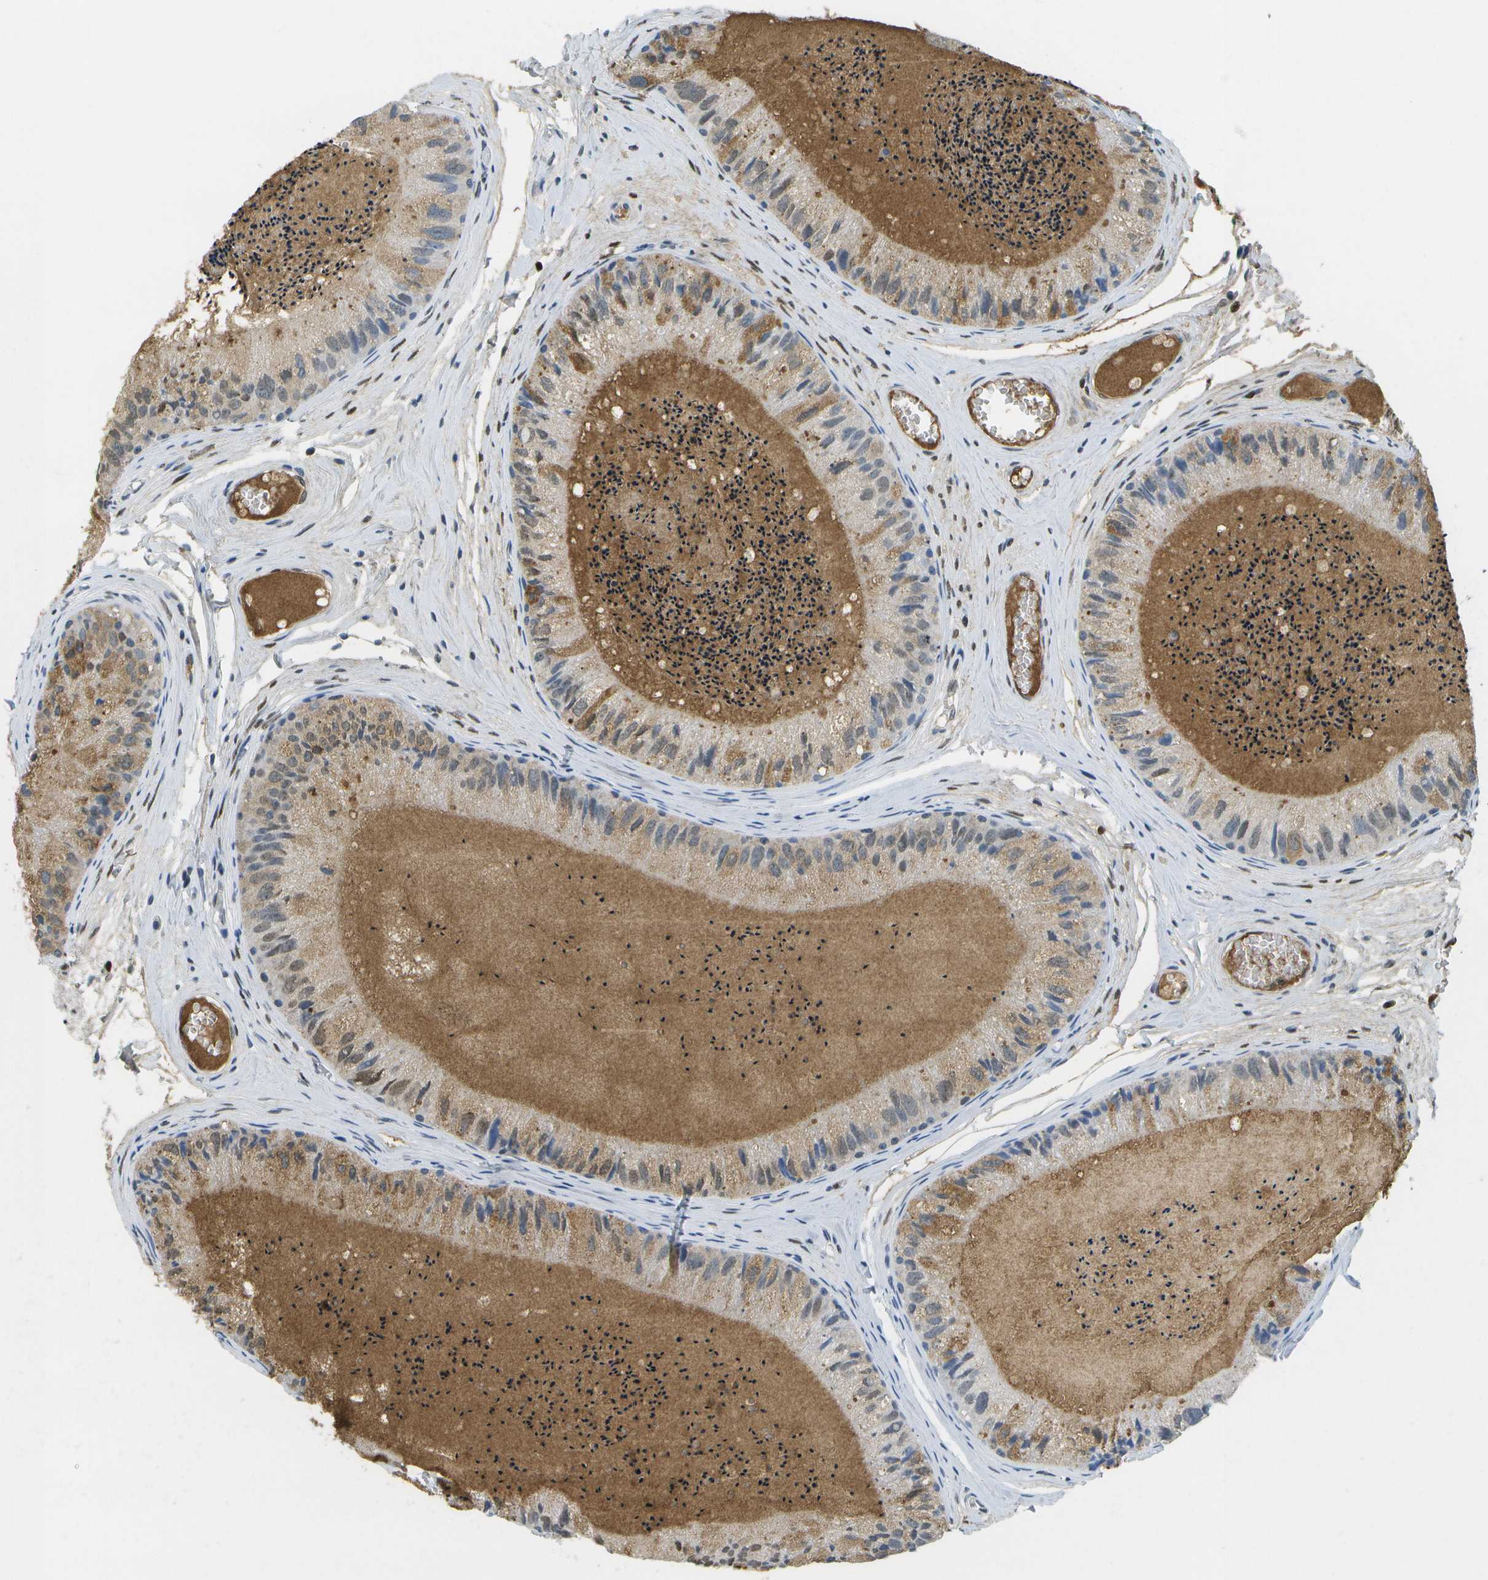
{"staining": {"intensity": "moderate", "quantity": "<25%", "location": "cytoplasmic/membranous"}, "tissue": "epididymis", "cell_type": "Glandular cells", "image_type": "normal", "snomed": [{"axis": "morphology", "description": "Normal tissue, NOS"}, {"axis": "topography", "description": "Epididymis"}], "caption": "Immunohistochemical staining of normal human epididymis demonstrates moderate cytoplasmic/membranous protein positivity in about <25% of glandular cells. (DAB IHC, brown staining for protein, blue staining for nuclei).", "gene": "SERPINA1", "patient": {"sex": "male", "age": 31}}